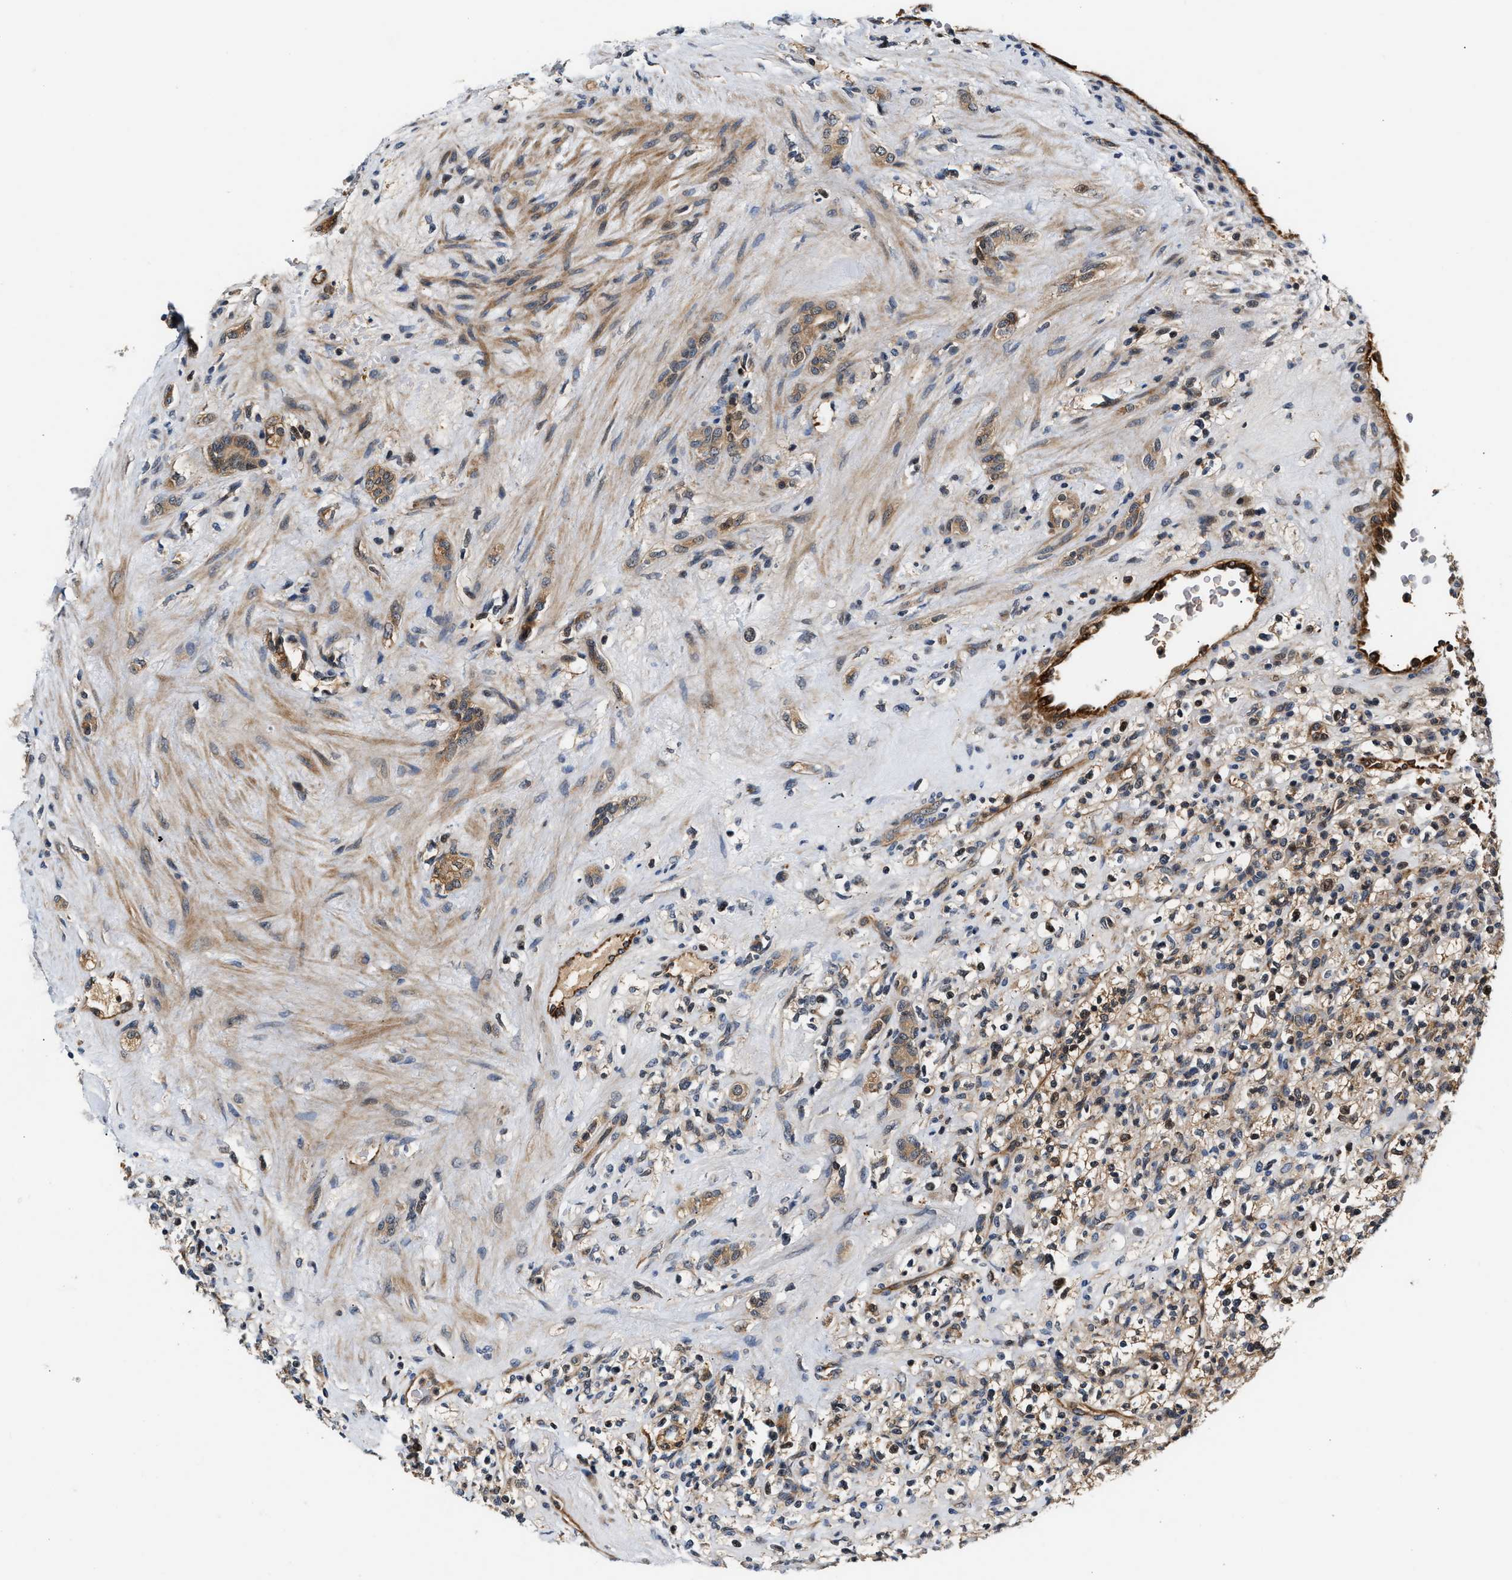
{"staining": {"intensity": "weak", "quantity": "<25%", "location": "cytoplasmic/membranous,nuclear"}, "tissue": "renal cancer", "cell_type": "Tumor cells", "image_type": "cancer", "snomed": [{"axis": "morphology", "description": "Normal tissue, NOS"}, {"axis": "morphology", "description": "Adenocarcinoma, NOS"}, {"axis": "topography", "description": "Kidney"}], "caption": "Renal adenocarcinoma was stained to show a protein in brown. There is no significant expression in tumor cells. Brightfield microscopy of immunohistochemistry stained with DAB (3,3'-diaminobenzidine) (brown) and hematoxylin (blue), captured at high magnification.", "gene": "TUT7", "patient": {"sex": "female", "age": 72}}